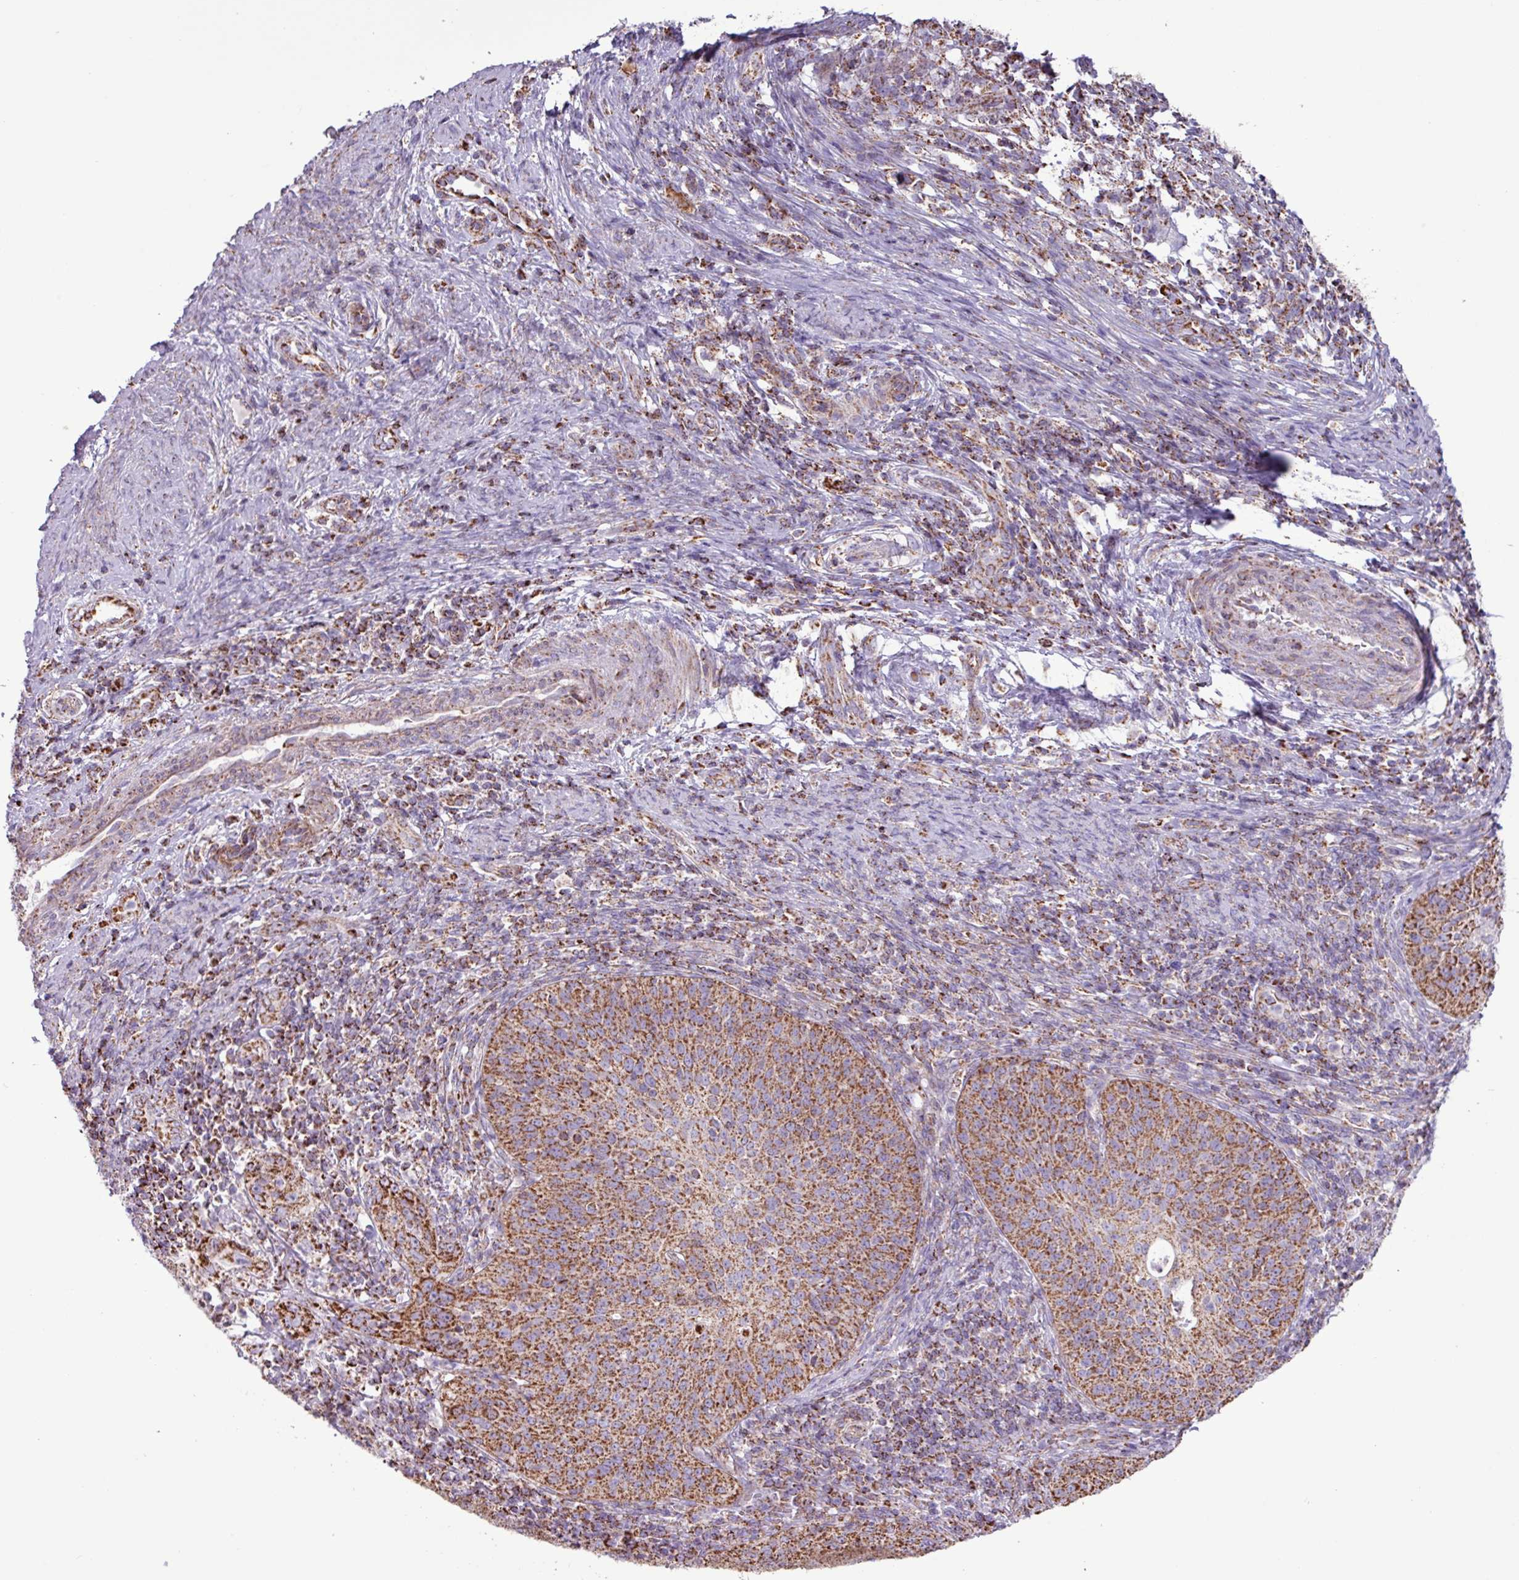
{"staining": {"intensity": "strong", "quantity": ">75%", "location": "cytoplasmic/membranous"}, "tissue": "cervical cancer", "cell_type": "Tumor cells", "image_type": "cancer", "snomed": [{"axis": "morphology", "description": "Squamous cell carcinoma, NOS"}, {"axis": "topography", "description": "Cervix"}], "caption": "Immunohistochemical staining of cervical cancer (squamous cell carcinoma) shows high levels of strong cytoplasmic/membranous protein expression in about >75% of tumor cells. Nuclei are stained in blue.", "gene": "RTL3", "patient": {"sex": "female", "age": 30}}